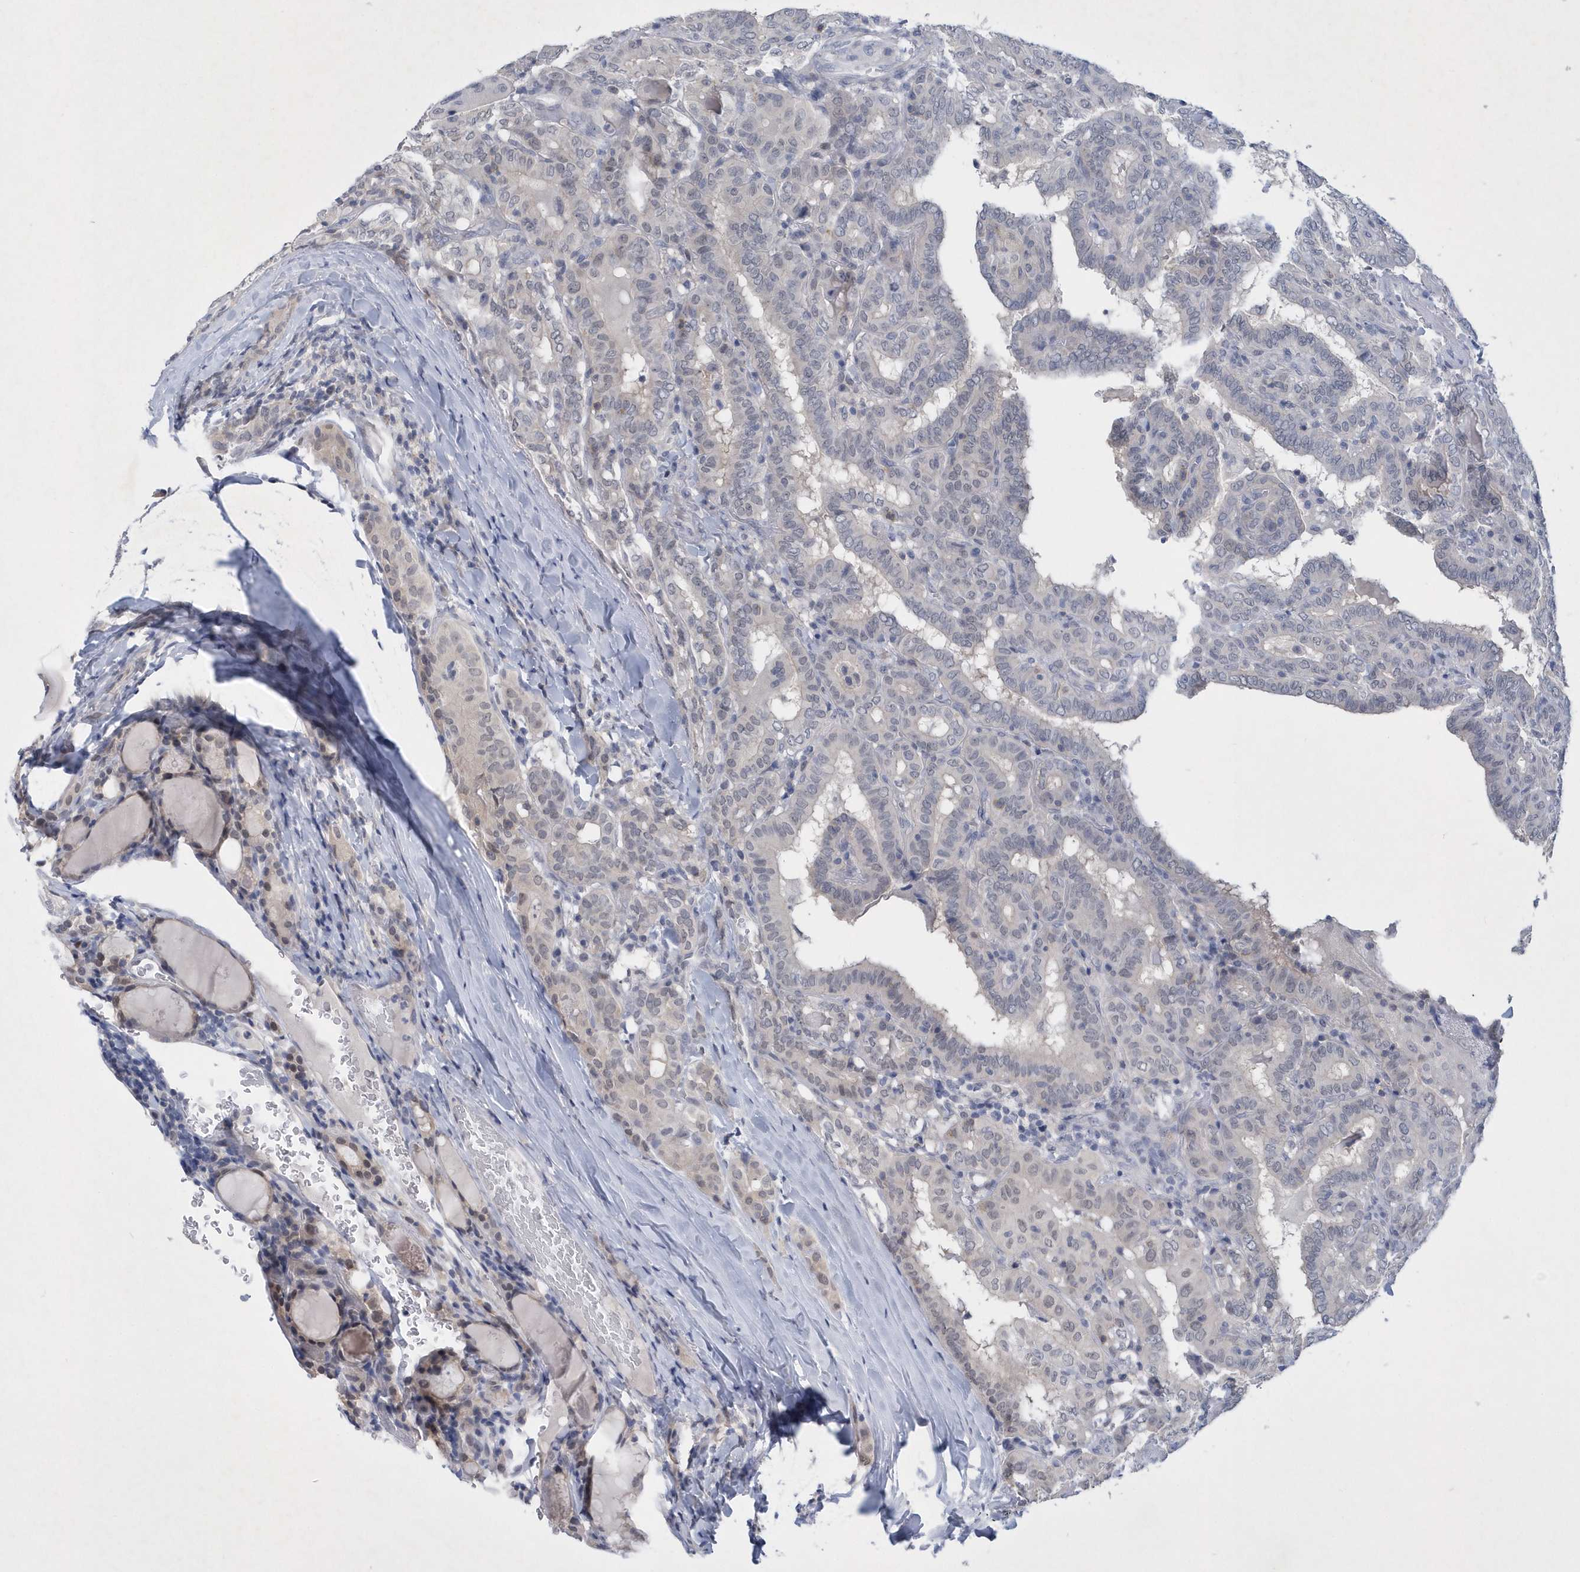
{"staining": {"intensity": "negative", "quantity": "none", "location": "none"}, "tissue": "thyroid cancer", "cell_type": "Tumor cells", "image_type": "cancer", "snomed": [{"axis": "morphology", "description": "Papillary adenocarcinoma, NOS"}, {"axis": "topography", "description": "Thyroid gland"}], "caption": "Tumor cells show no significant protein expression in thyroid cancer (papillary adenocarcinoma).", "gene": "SRGAP3", "patient": {"sex": "female", "age": 72}}